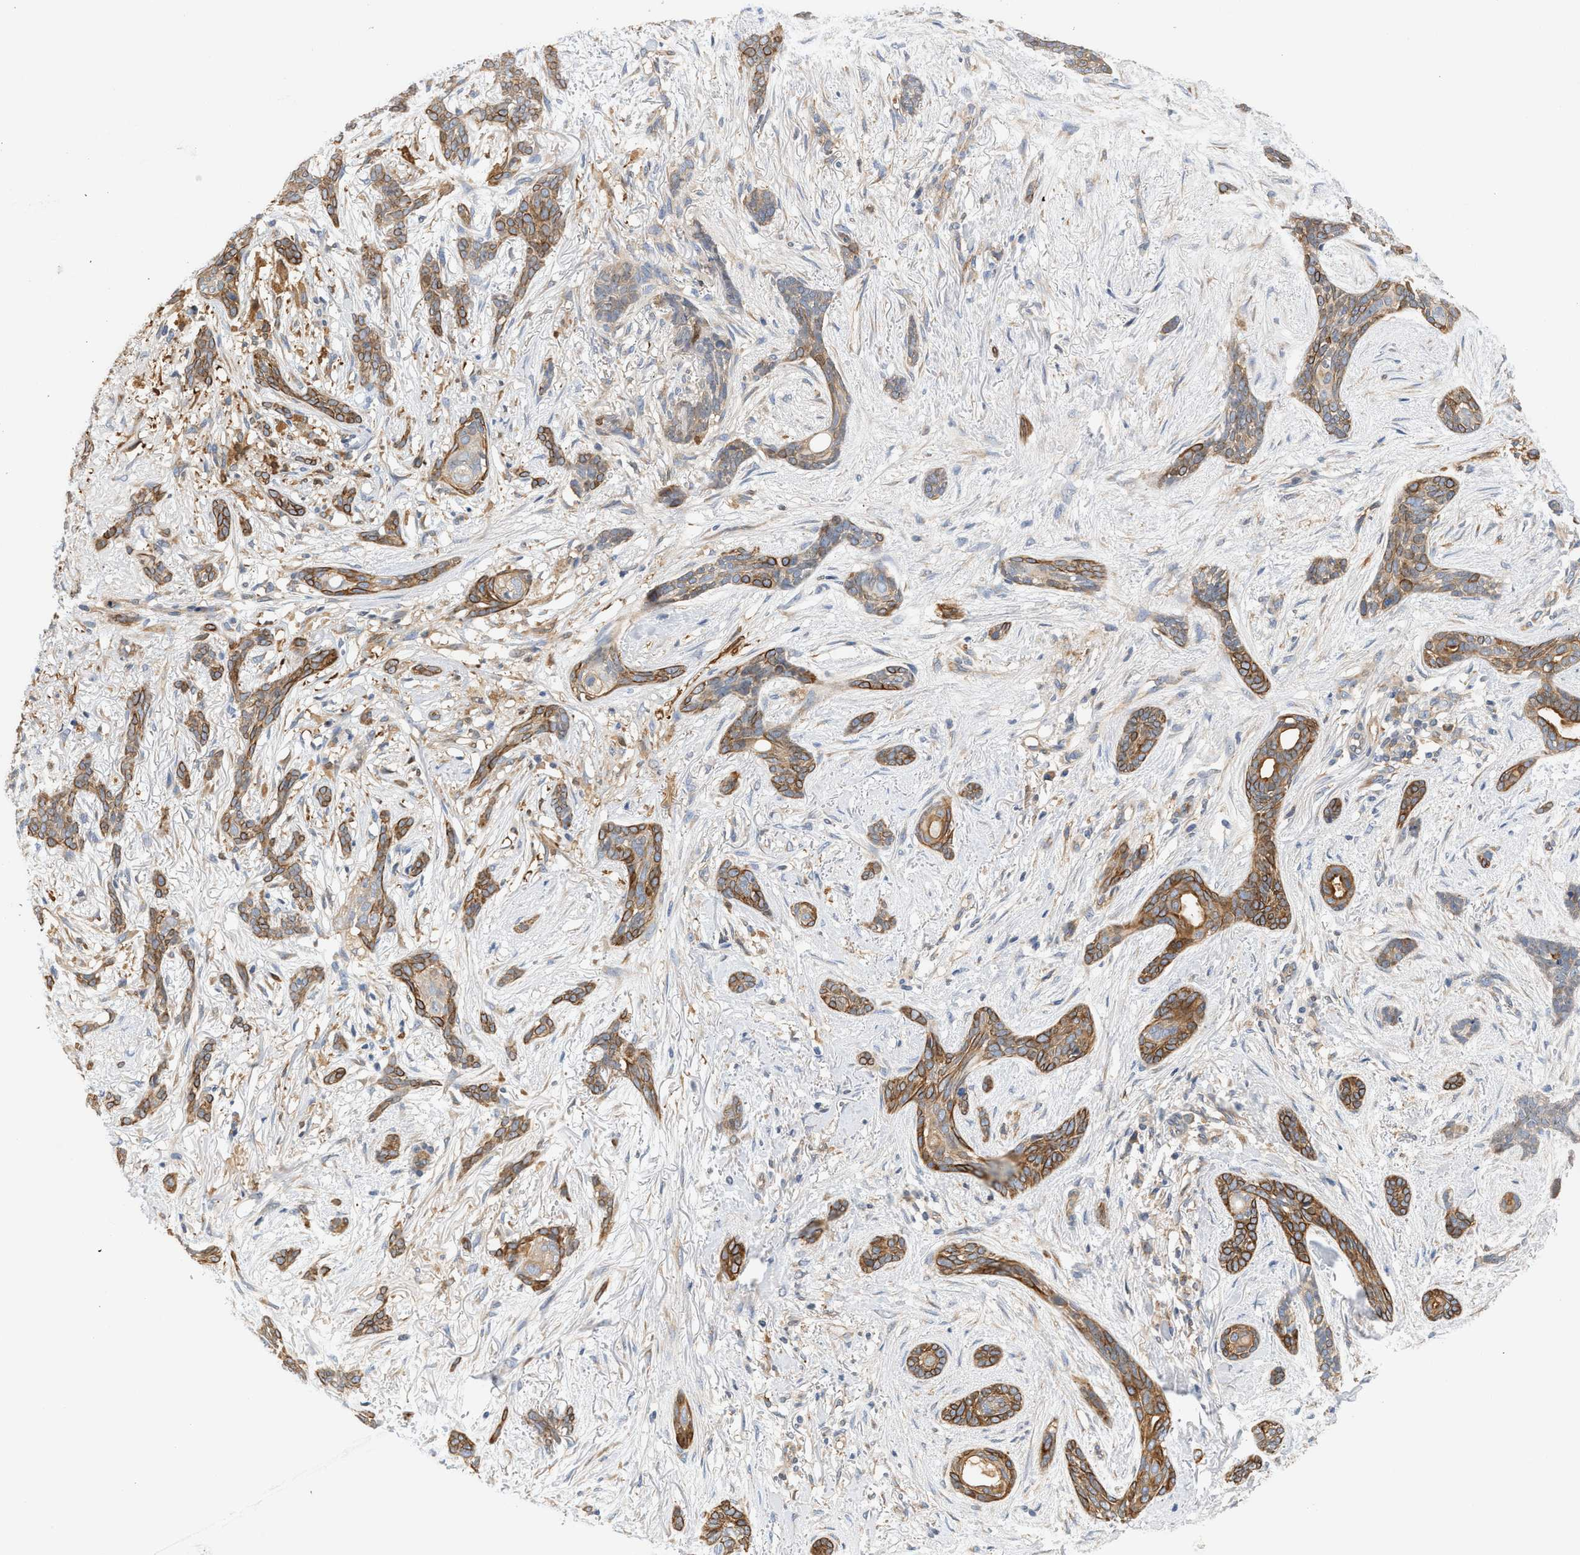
{"staining": {"intensity": "moderate", "quantity": ">75%", "location": "cytoplasmic/membranous"}, "tissue": "skin cancer", "cell_type": "Tumor cells", "image_type": "cancer", "snomed": [{"axis": "morphology", "description": "Basal cell carcinoma"}, {"axis": "morphology", "description": "Adnexal tumor, benign"}, {"axis": "topography", "description": "Skin"}], "caption": "A histopathology image showing moderate cytoplasmic/membranous positivity in approximately >75% of tumor cells in skin cancer, as visualized by brown immunohistochemical staining.", "gene": "CTXN1", "patient": {"sex": "female", "age": 42}}